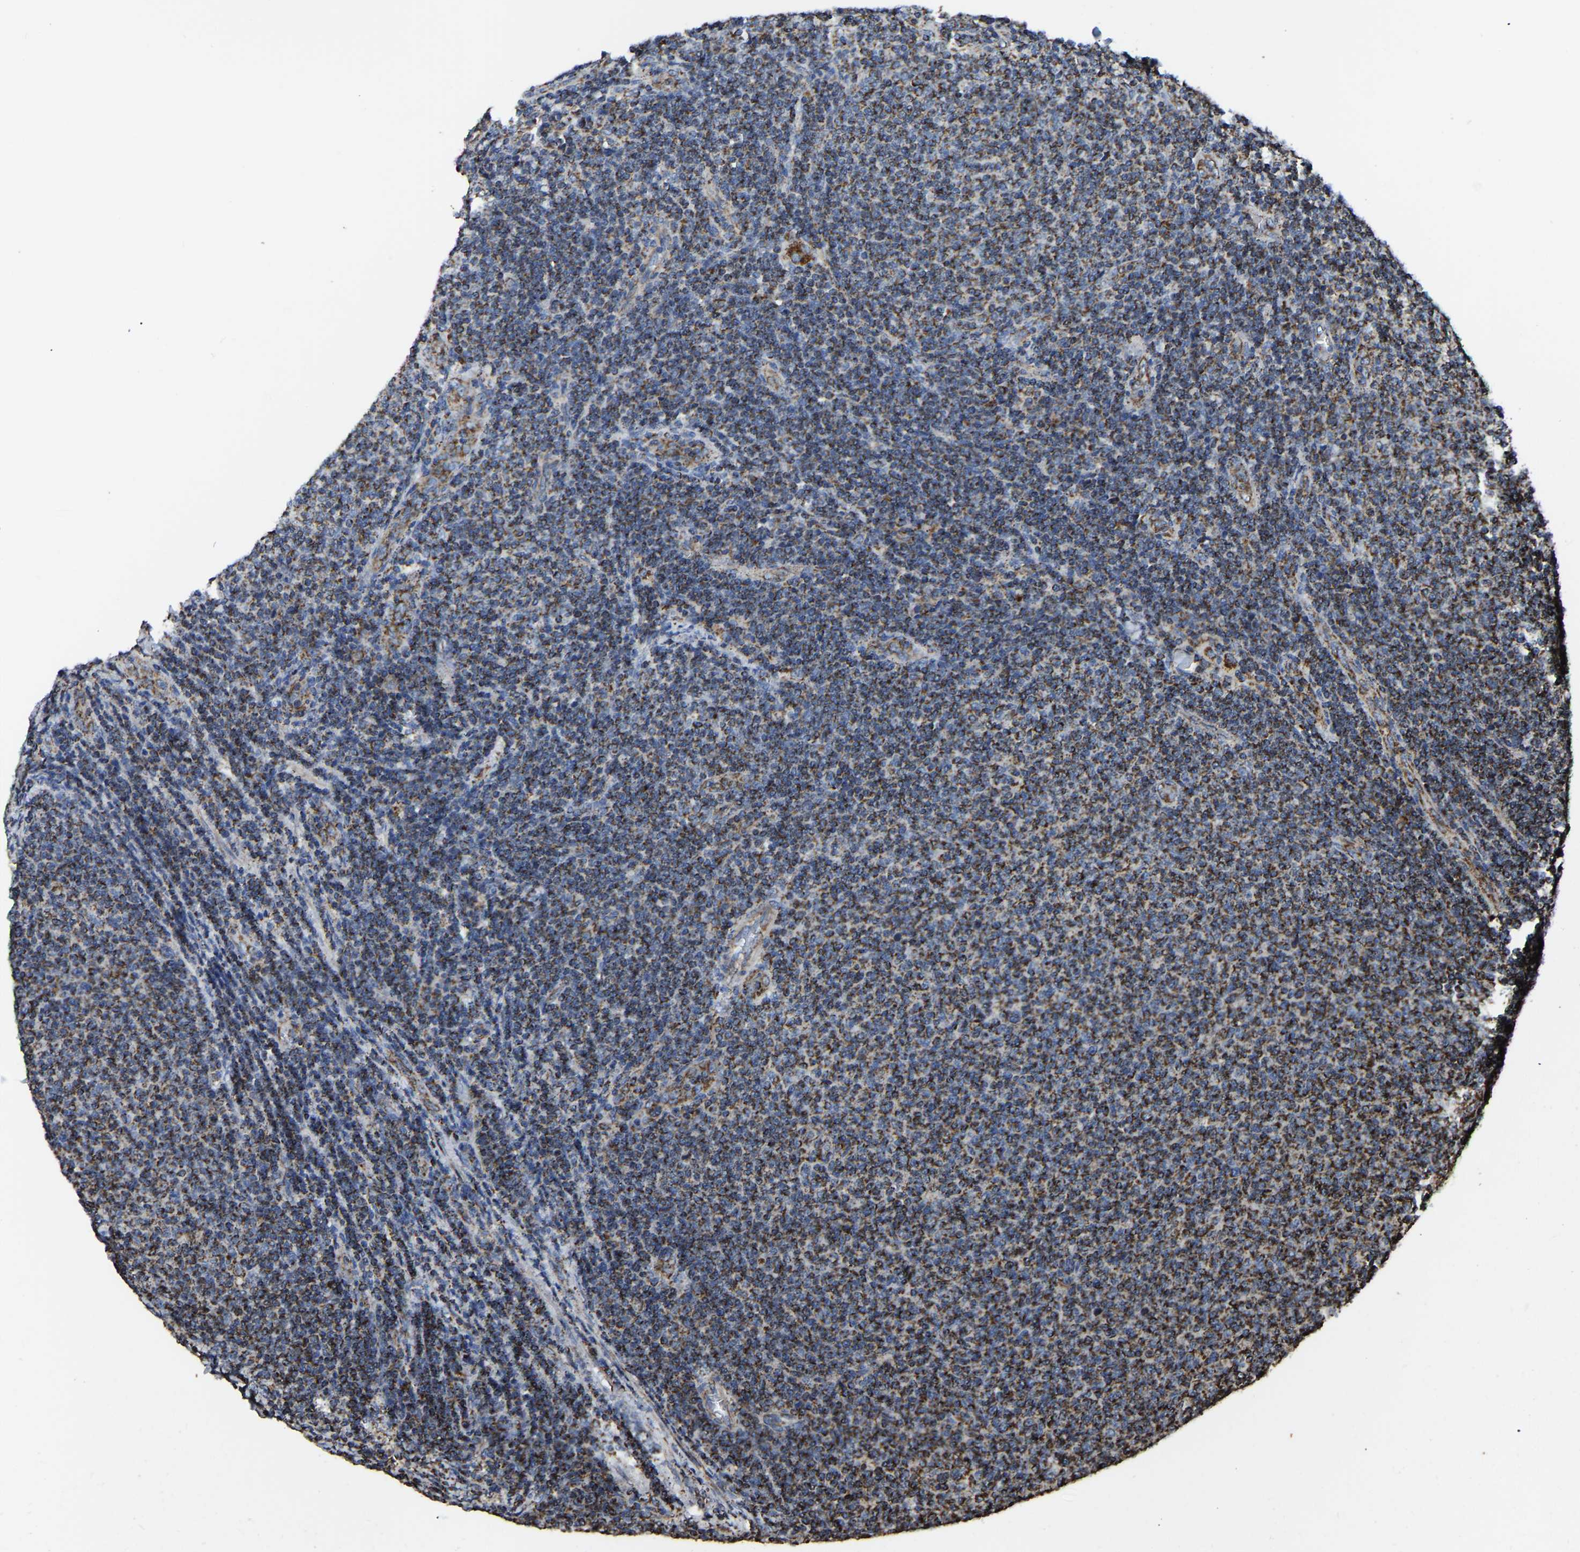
{"staining": {"intensity": "moderate", "quantity": ">75%", "location": "cytoplasmic/membranous"}, "tissue": "lymphoma", "cell_type": "Tumor cells", "image_type": "cancer", "snomed": [{"axis": "morphology", "description": "Malignant lymphoma, non-Hodgkin's type, Low grade"}, {"axis": "topography", "description": "Lymph node"}], "caption": "High-magnification brightfield microscopy of lymphoma stained with DAB (brown) and counterstained with hematoxylin (blue). tumor cells exhibit moderate cytoplasmic/membranous staining is appreciated in about>75% of cells.", "gene": "ETFA", "patient": {"sex": "male", "age": 66}}